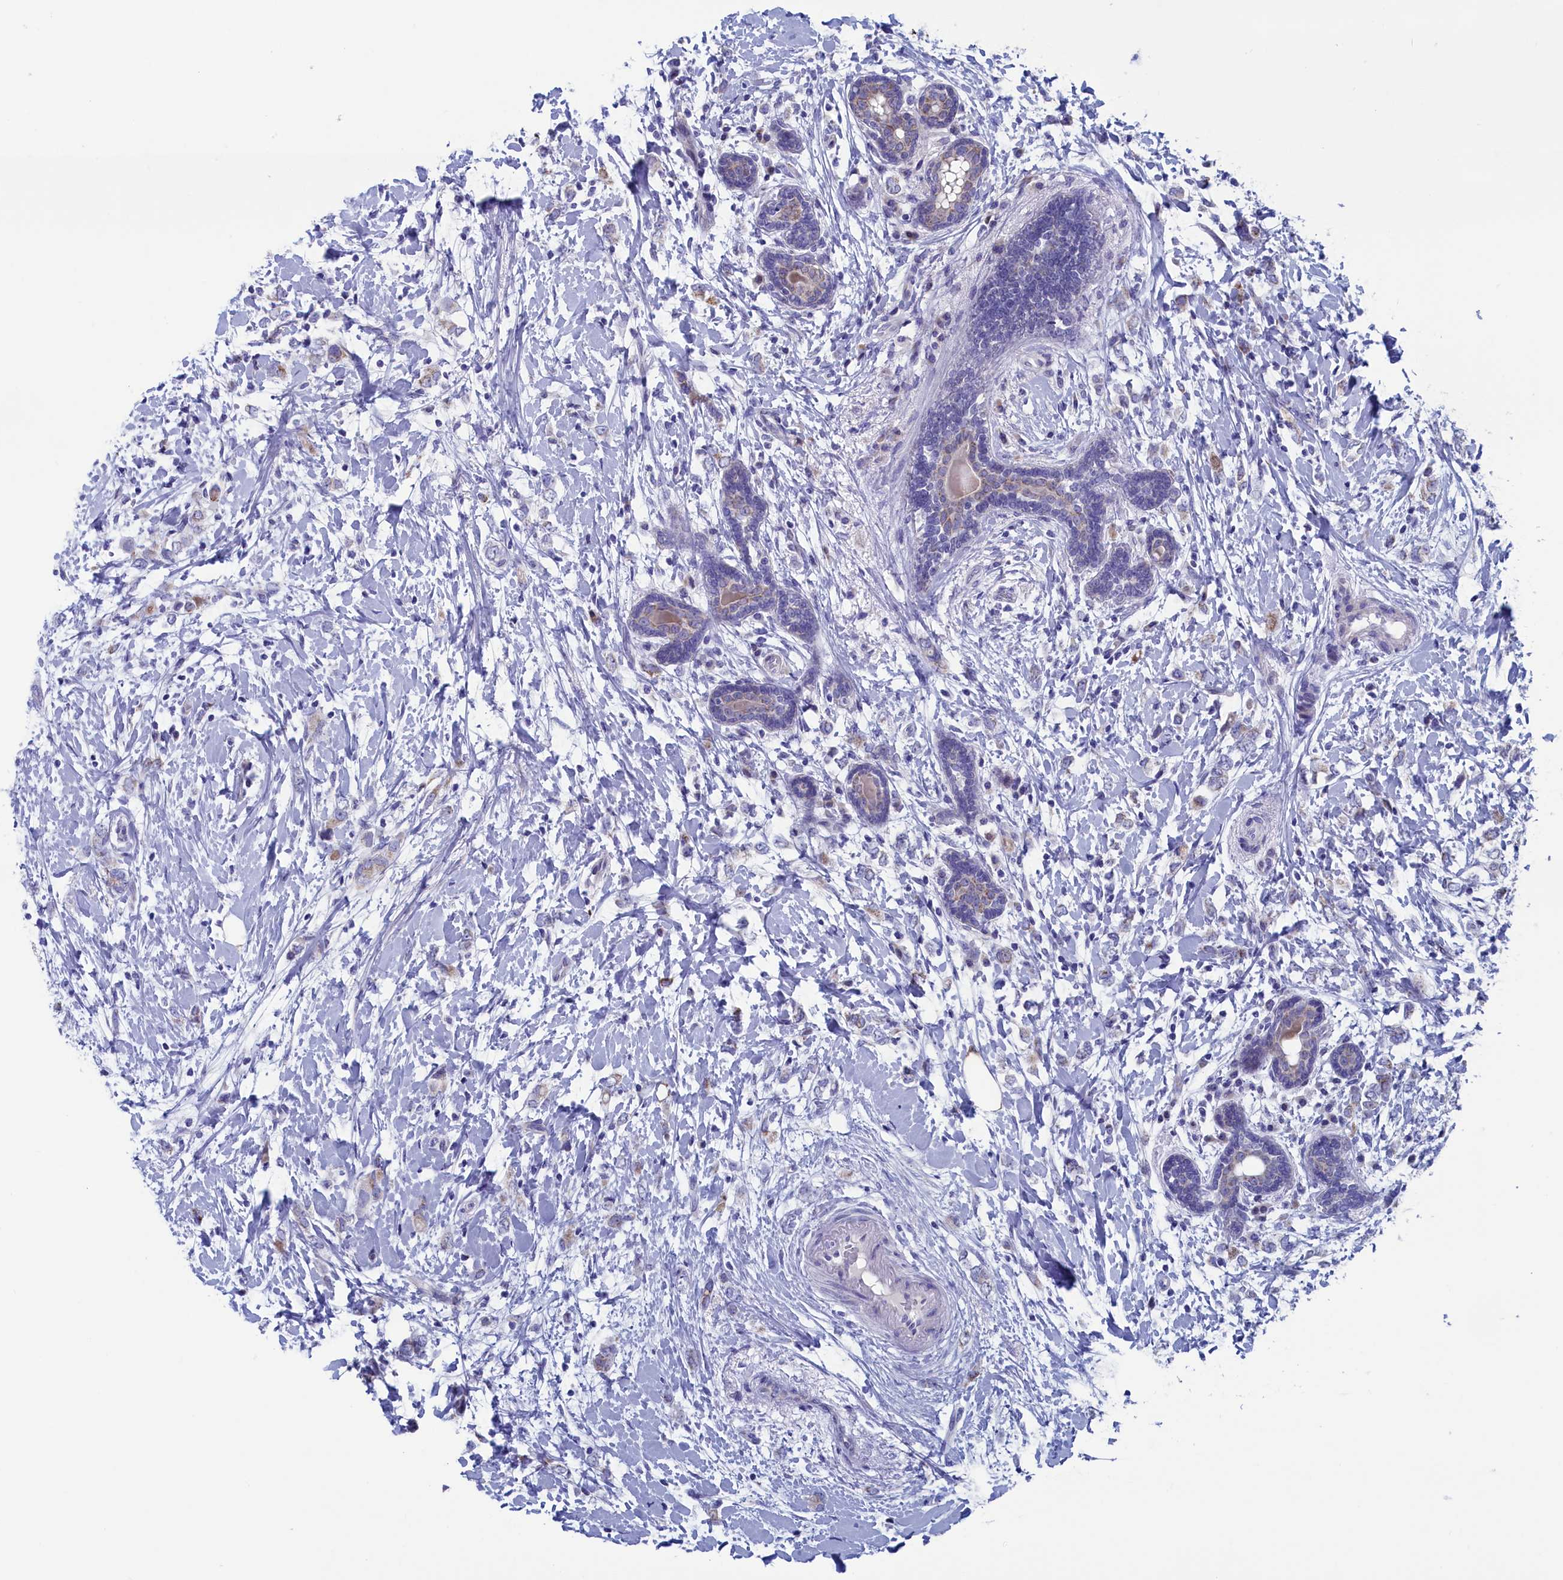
{"staining": {"intensity": "negative", "quantity": "none", "location": "none"}, "tissue": "breast cancer", "cell_type": "Tumor cells", "image_type": "cancer", "snomed": [{"axis": "morphology", "description": "Normal tissue, NOS"}, {"axis": "morphology", "description": "Lobular carcinoma"}, {"axis": "topography", "description": "Breast"}], "caption": "An IHC photomicrograph of breast cancer is shown. There is no staining in tumor cells of breast cancer.", "gene": "NIBAN3", "patient": {"sex": "female", "age": 47}}